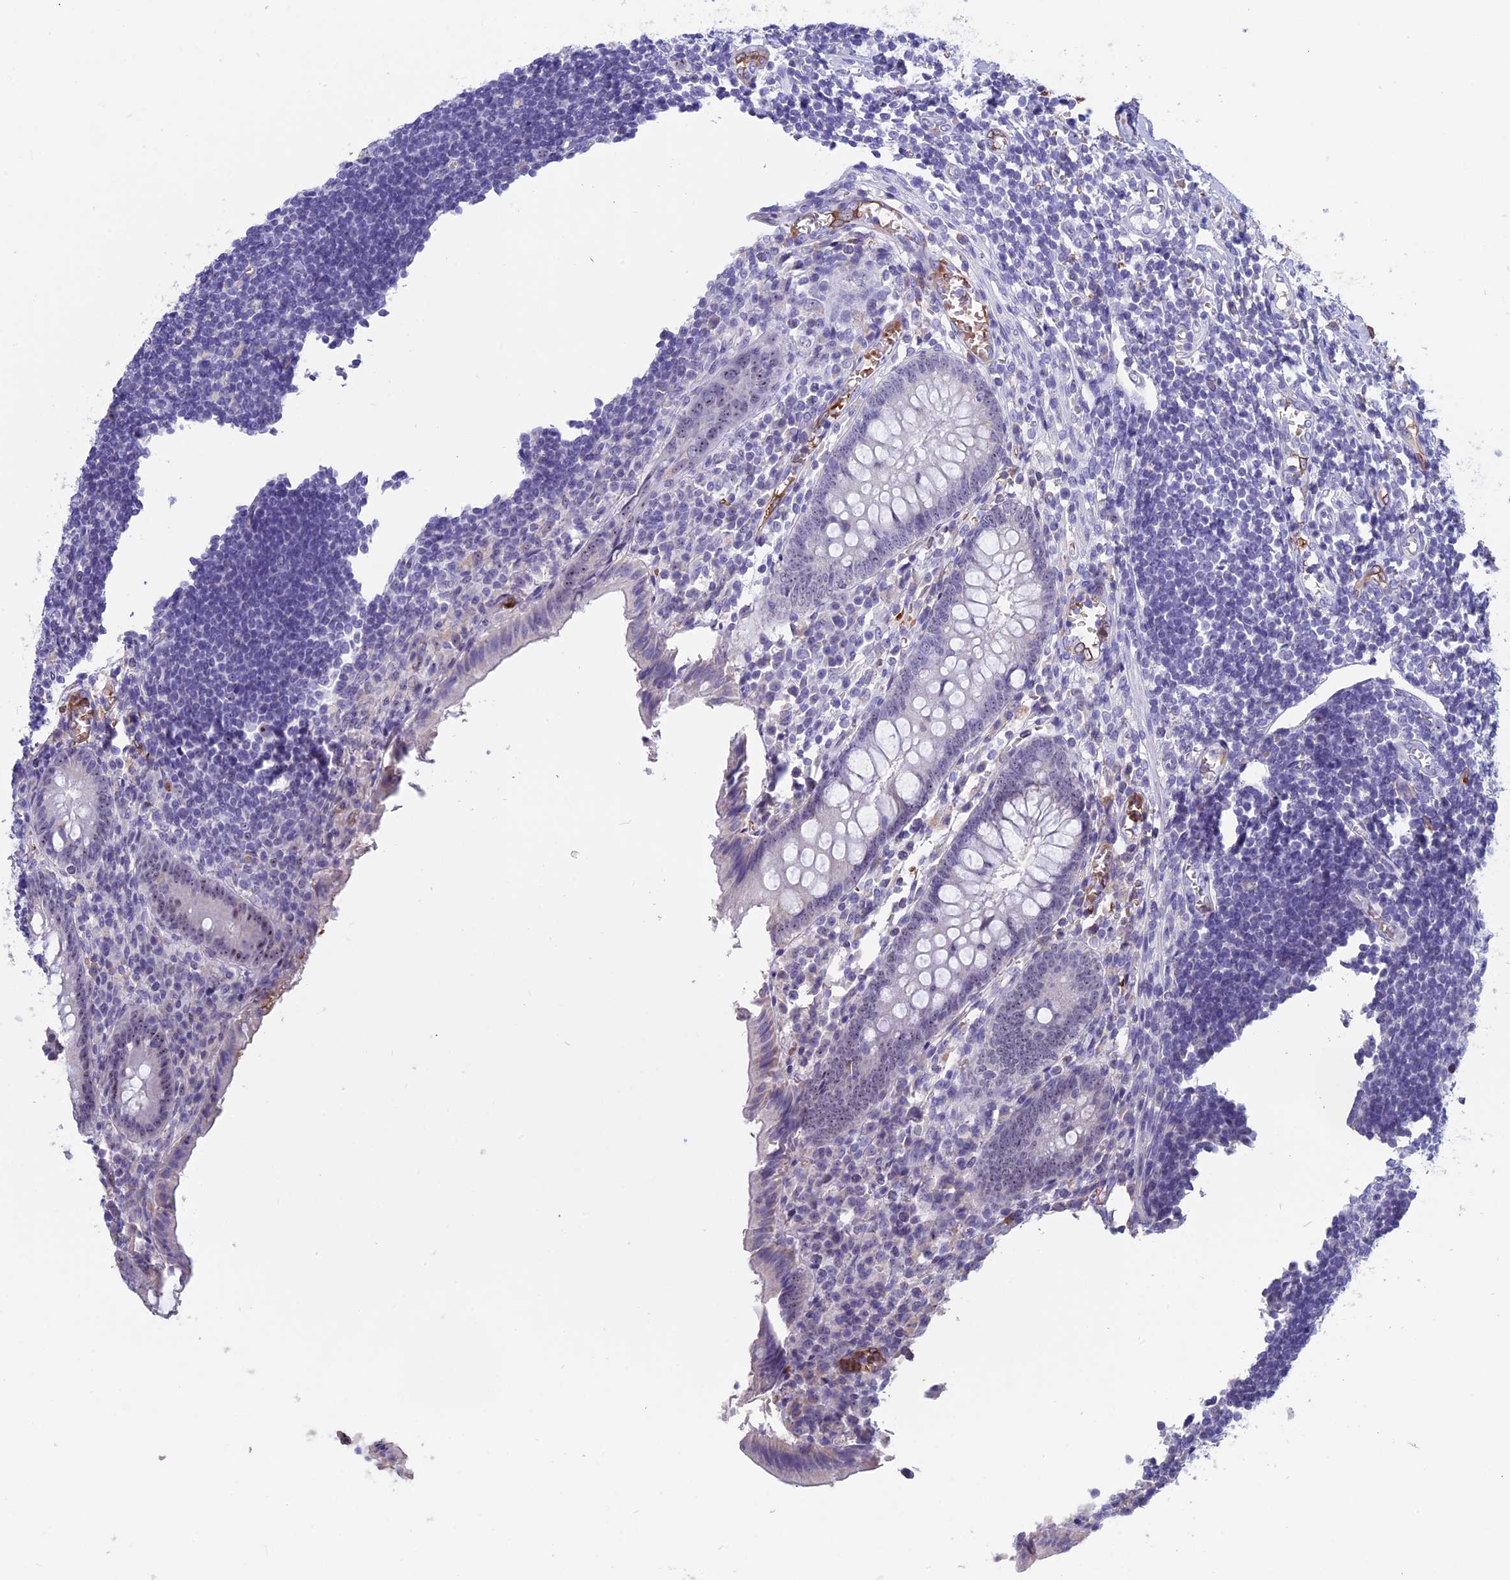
{"staining": {"intensity": "negative", "quantity": "none", "location": "none"}, "tissue": "appendix", "cell_type": "Glandular cells", "image_type": "normal", "snomed": [{"axis": "morphology", "description": "Normal tissue, NOS"}, {"axis": "topography", "description": "Appendix"}], "caption": "A high-resolution photomicrograph shows IHC staining of unremarkable appendix, which shows no significant staining in glandular cells. Nuclei are stained in blue.", "gene": "KNOP1", "patient": {"sex": "female", "age": 17}}